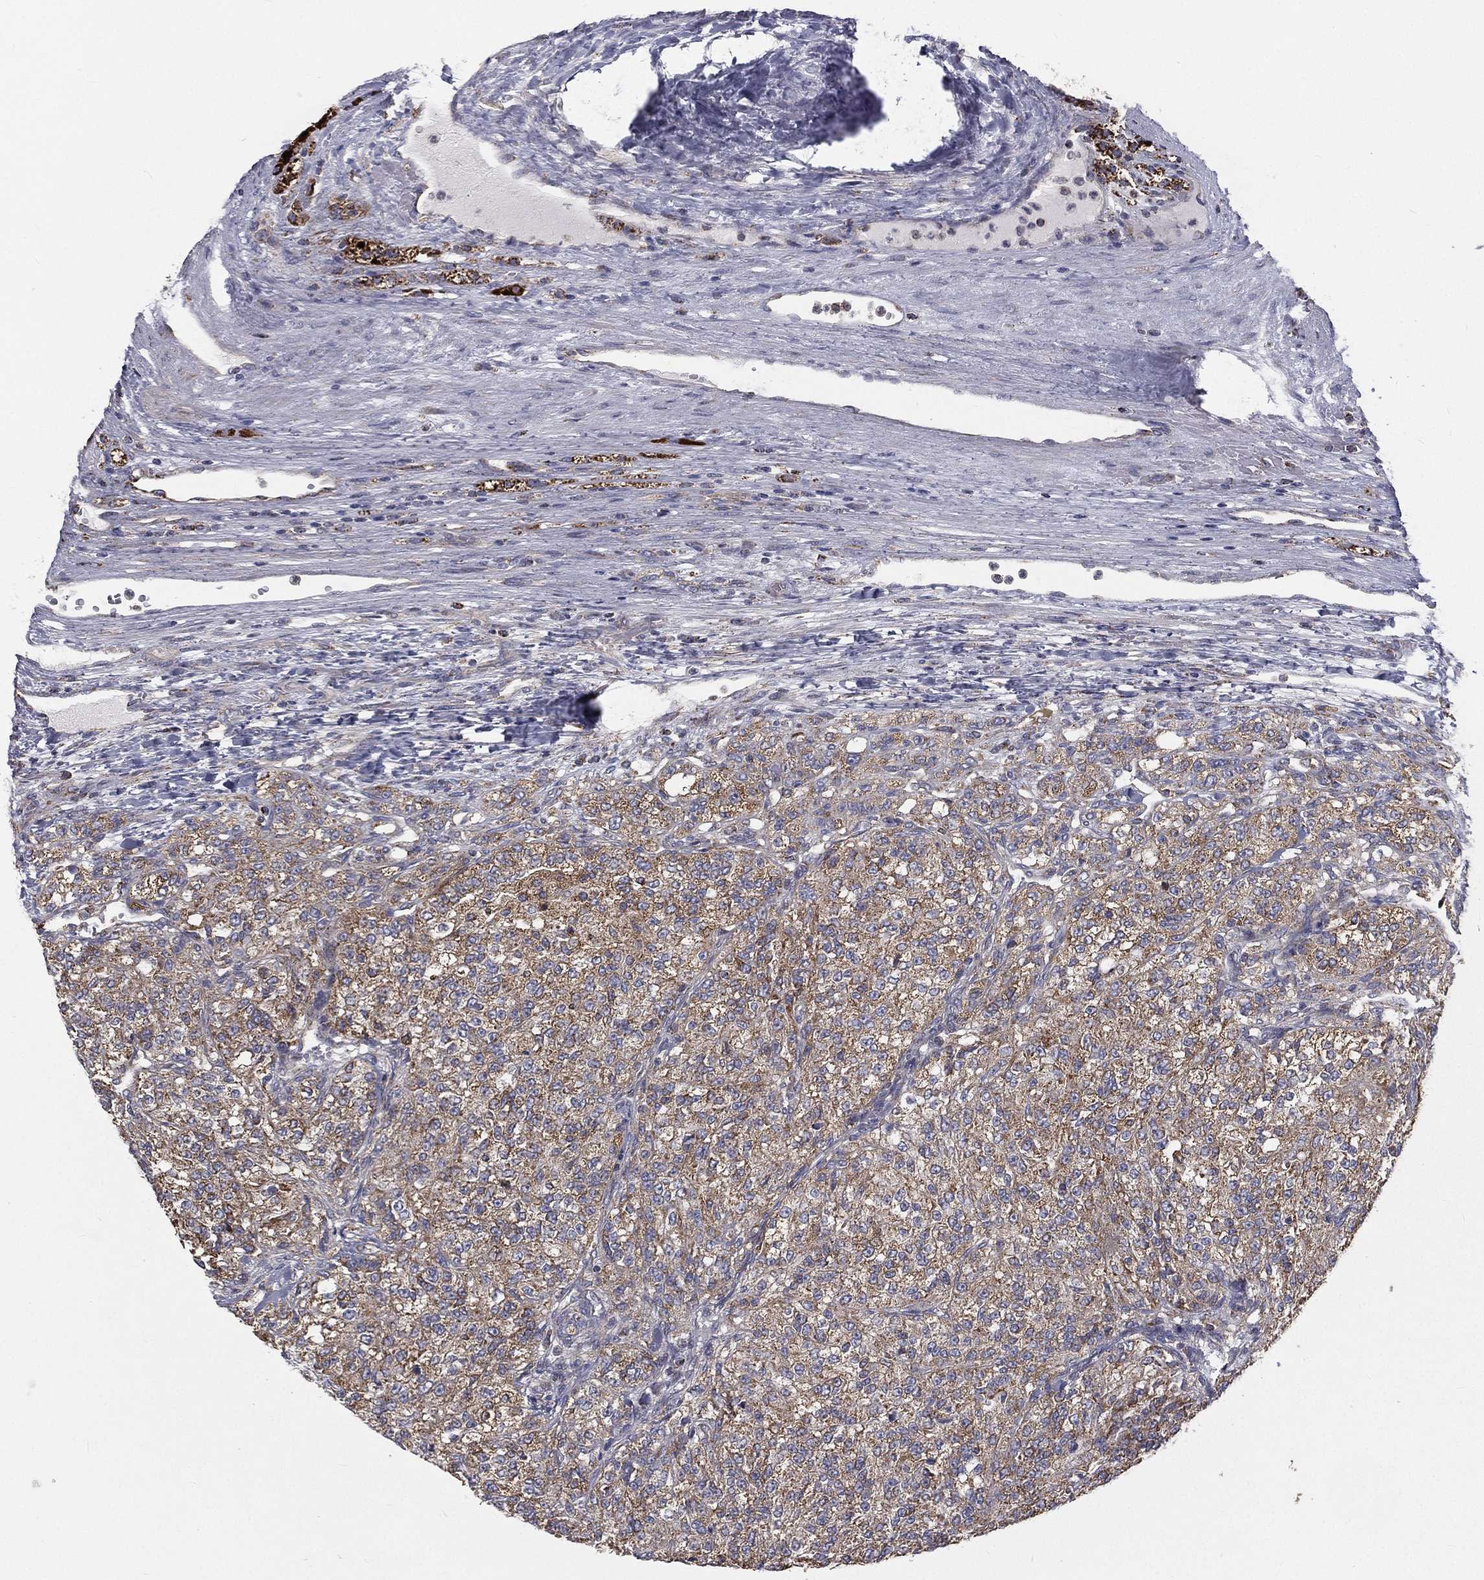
{"staining": {"intensity": "moderate", "quantity": "<25%", "location": "cytoplasmic/membranous"}, "tissue": "renal cancer", "cell_type": "Tumor cells", "image_type": "cancer", "snomed": [{"axis": "morphology", "description": "Adenocarcinoma, NOS"}, {"axis": "topography", "description": "Kidney"}], "caption": "A low amount of moderate cytoplasmic/membranous positivity is present in about <25% of tumor cells in renal cancer (adenocarcinoma) tissue. (Stains: DAB (3,3'-diaminobenzidine) in brown, nuclei in blue, Microscopy: brightfield microscopy at high magnification).", "gene": "HADH", "patient": {"sex": "female", "age": 63}}